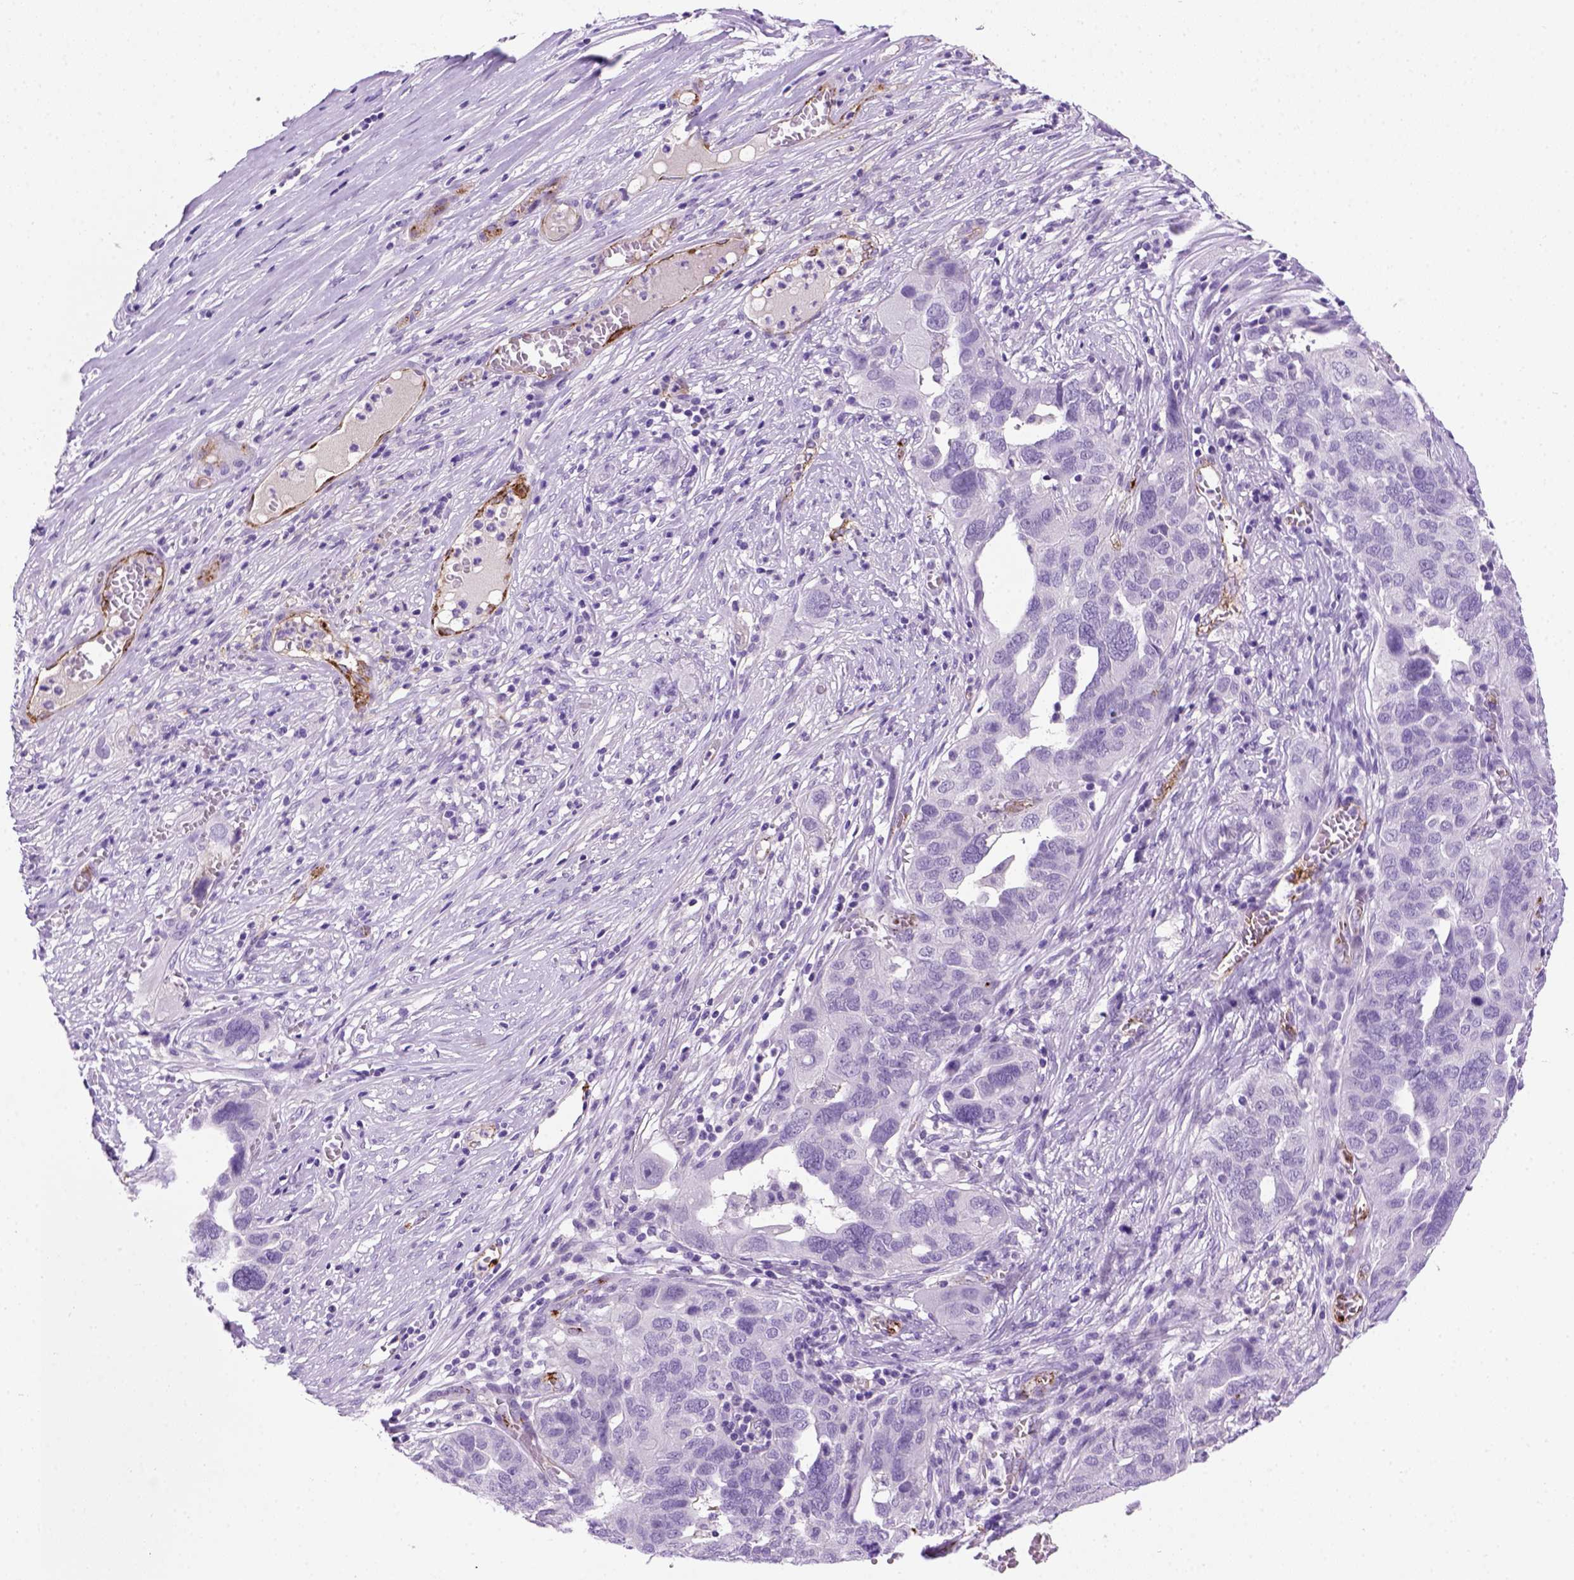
{"staining": {"intensity": "negative", "quantity": "none", "location": "none"}, "tissue": "ovarian cancer", "cell_type": "Tumor cells", "image_type": "cancer", "snomed": [{"axis": "morphology", "description": "Carcinoma, endometroid"}, {"axis": "topography", "description": "Soft tissue"}, {"axis": "topography", "description": "Ovary"}], "caption": "An image of human ovarian cancer is negative for staining in tumor cells.", "gene": "VWF", "patient": {"sex": "female", "age": 52}}